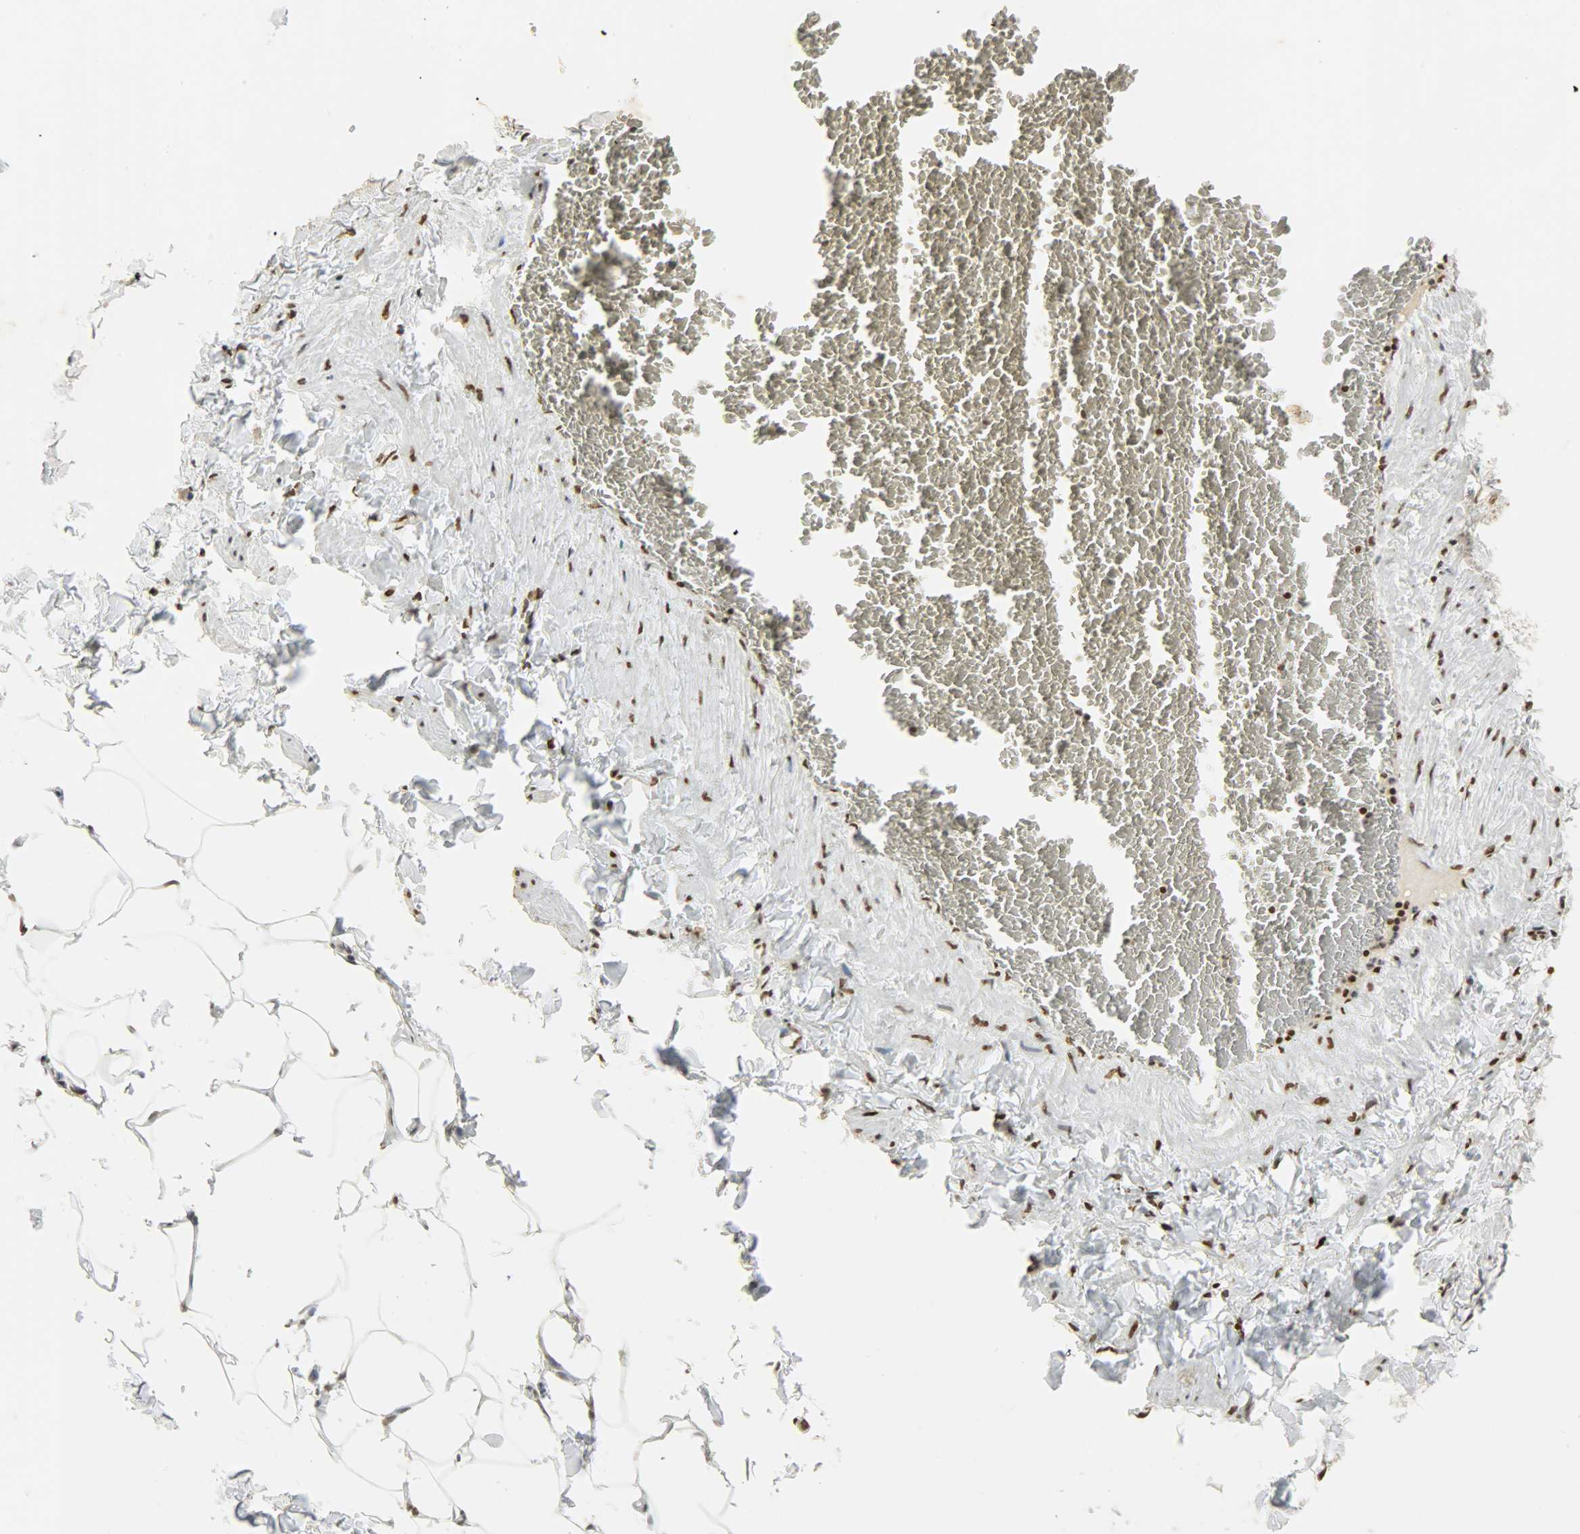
{"staining": {"intensity": "strong", "quantity": ">75%", "location": "nuclear"}, "tissue": "adipose tissue", "cell_type": "Adipocytes", "image_type": "normal", "snomed": [{"axis": "morphology", "description": "Normal tissue, NOS"}, {"axis": "topography", "description": "Vascular tissue"}], "caption": "Immunohistochemical staining of benign human adipose tissue displays strong nuclear protein expression in about >75% of adipocytes.", "gene": "KHDRBS1", "patient": {"sex": "male", "age": 41}}